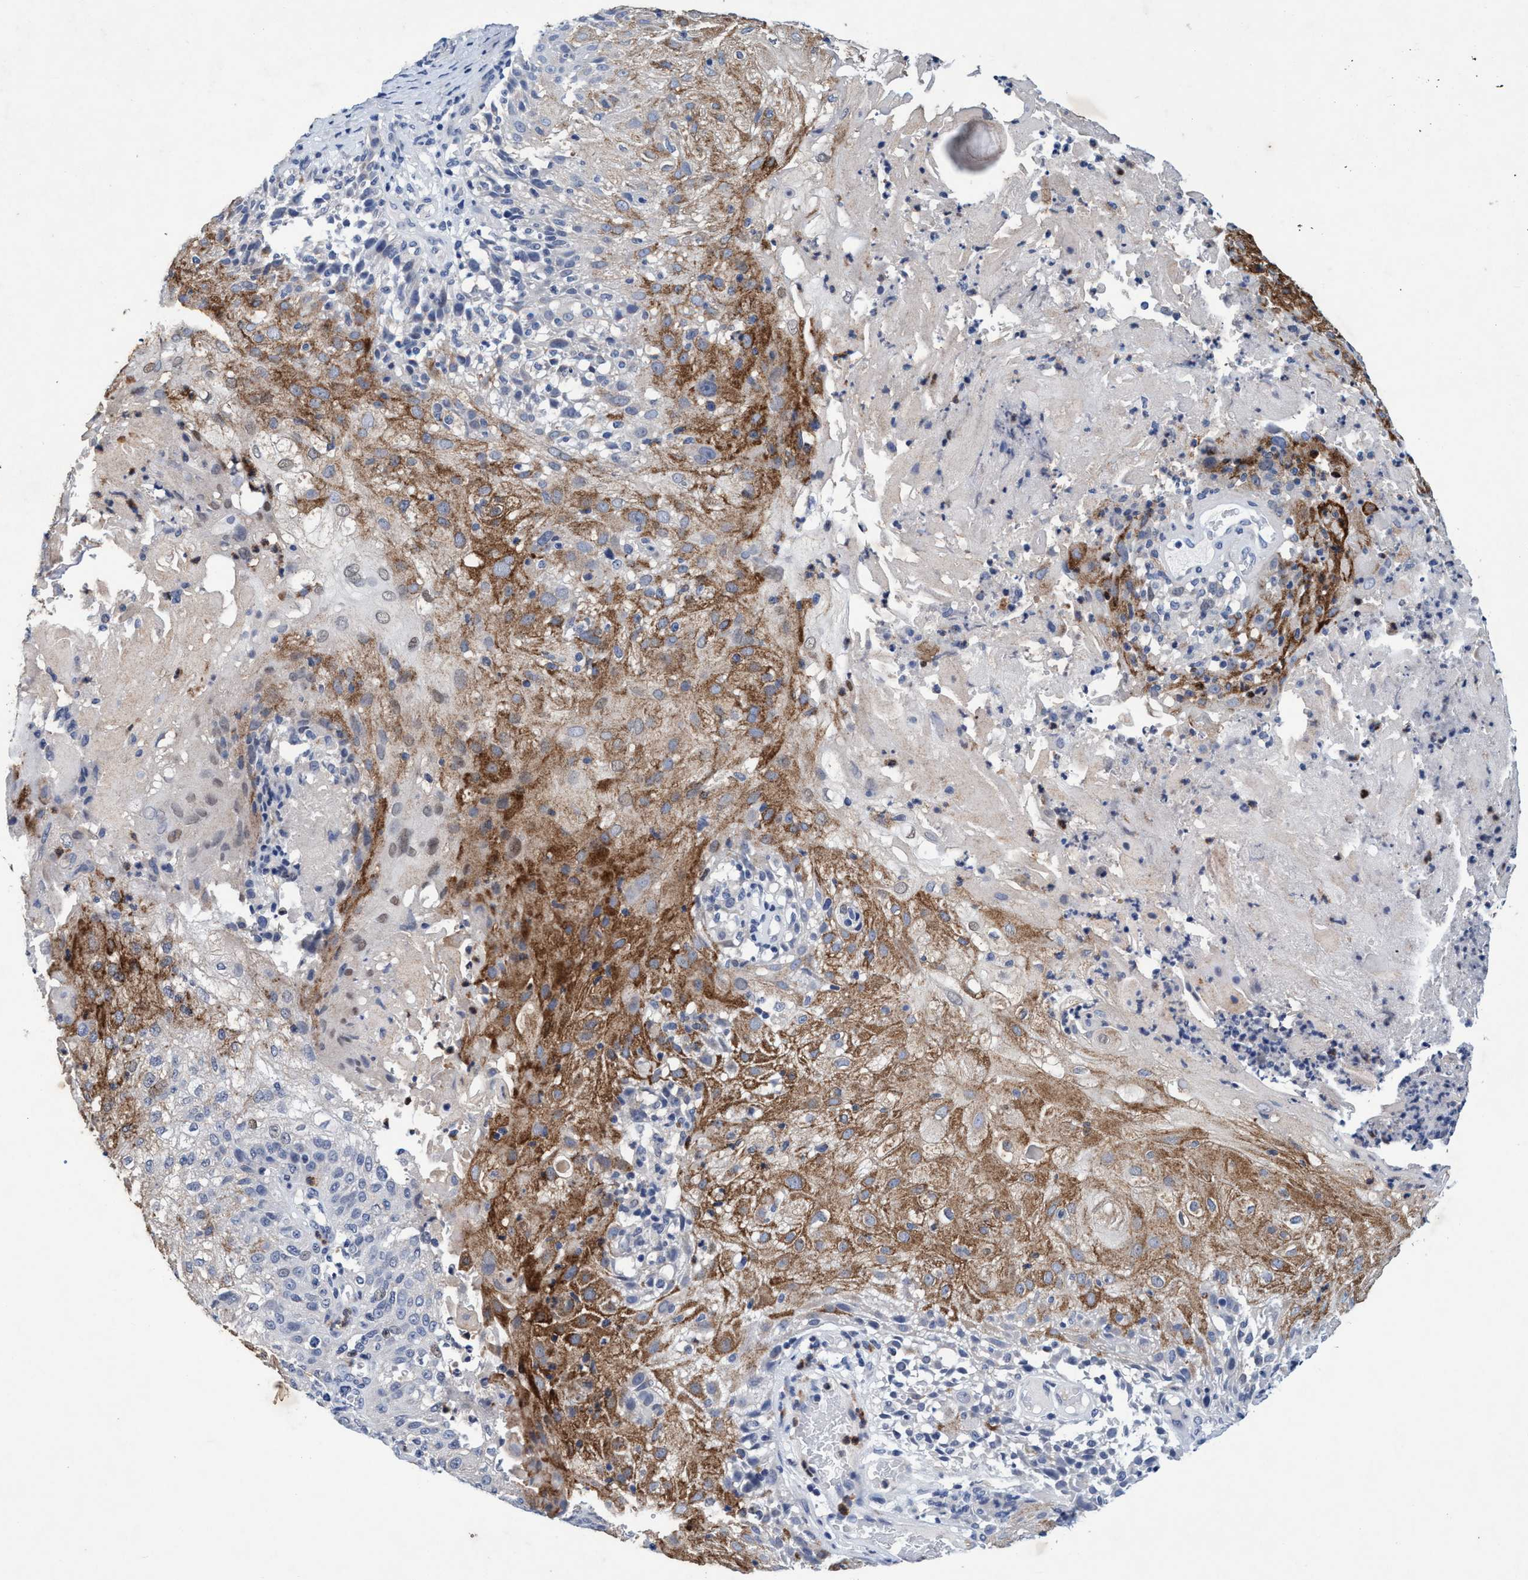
{"staining": {"intensity": "moderate", "quantity": "25%-75%", "location": "cytoplasmic/membranous"}, "tissue": "skin cancer", "cell_type": "Tumor cells", "image_type": "cancer", "snomed": [{"axis": "morphology", "description": "Normal tissue, NOS"}, {"axis": "morphology", "description": "Squamous cell carcinoma, NOS"}, {"axis": "topography", "description": "Skin"}], "caption": "Human squamous cell carcinoma (skin) stained for a protein (brown) reveals moderate cytoplasmic/membranous positive expression in about 25%-75% of tumor cells.", "gene": "GRB14", "patient": {"sex": "female", "age": 83}}